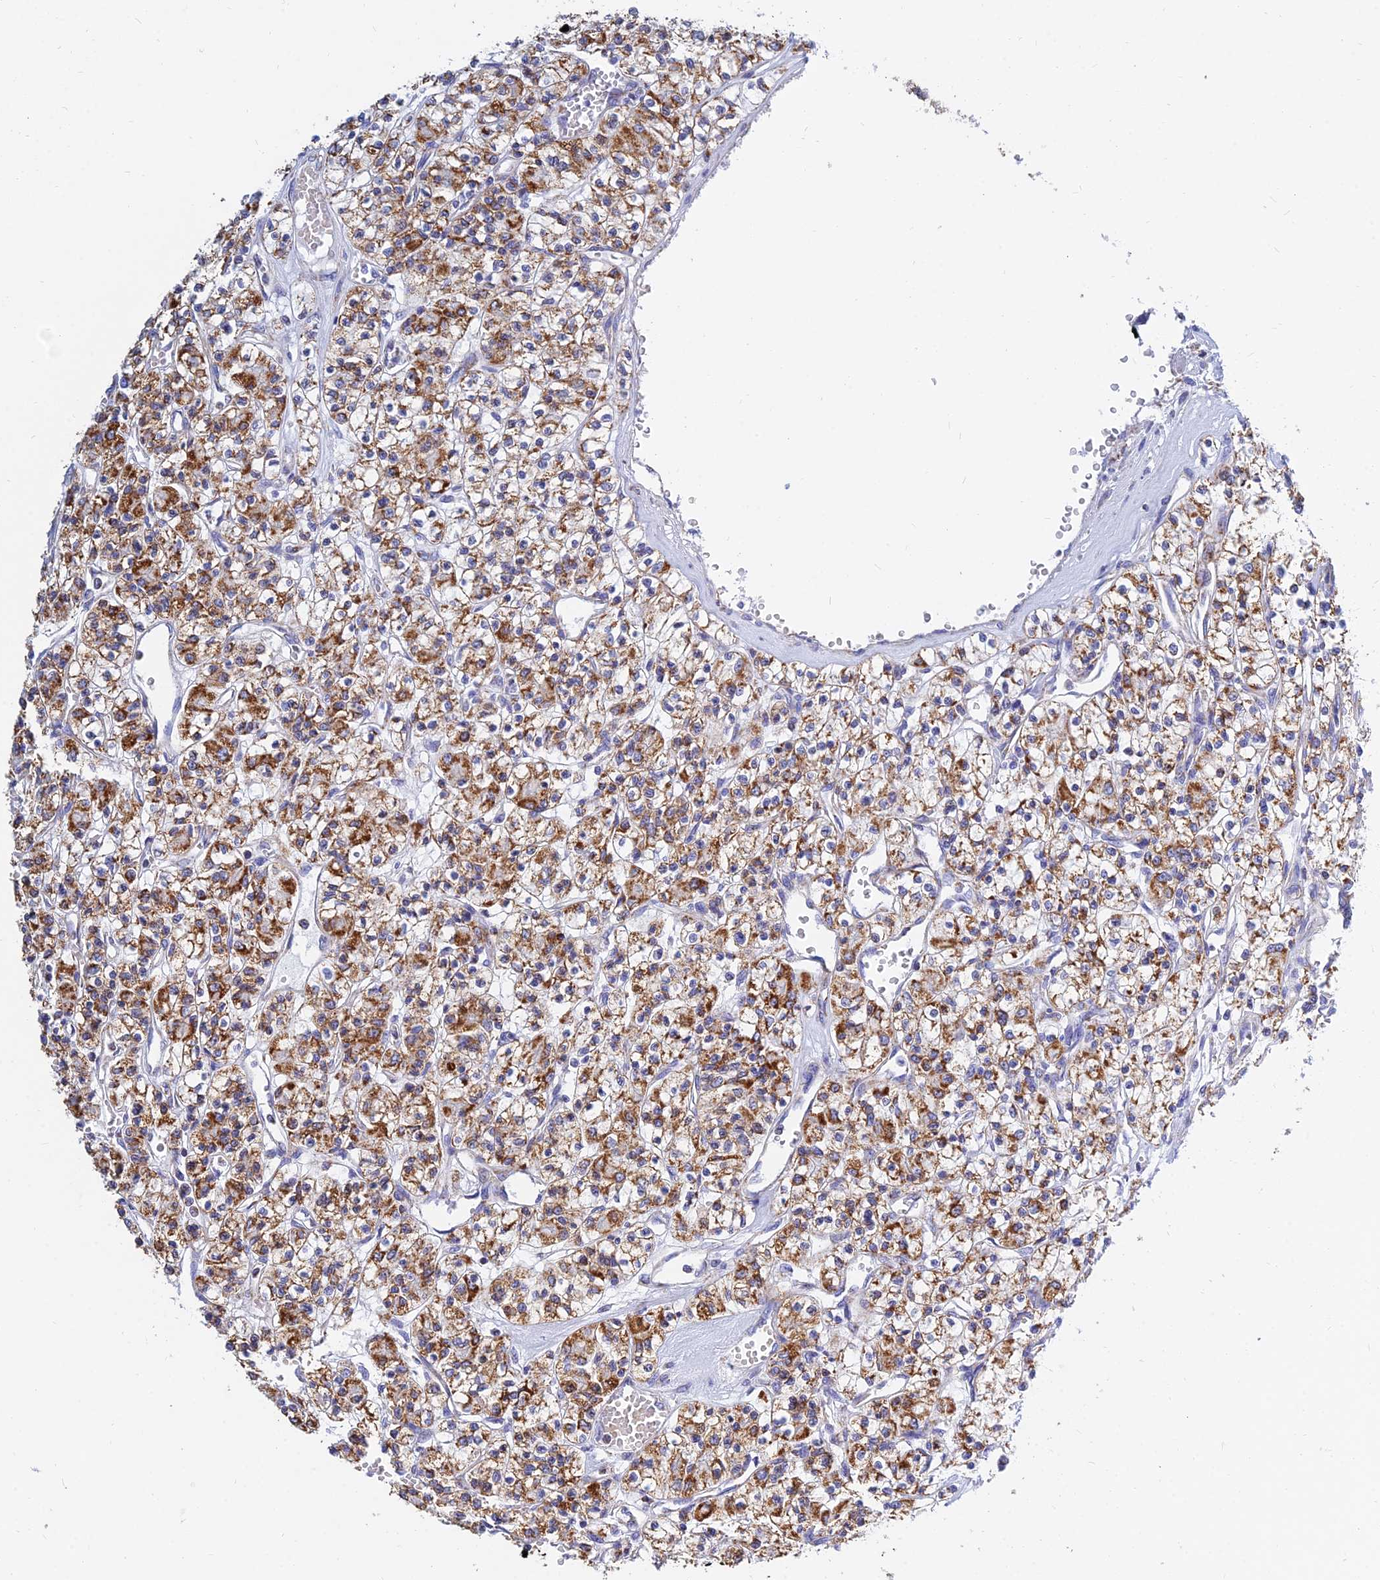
{"staining": {"intensity": "moderate", "quantity": ">75%", "location": "cytoplasmic/membranous"}, "tissue": "renal cancer", "cell_type": "Tumor cells", "image_type": "cancer", "snomed": [{"axis": "morphology", "description": "Adenocarcinoma, NOS"}, {"axis": "topography", "description": "Kidney"}], "caption": "Human renal cancer stained with a protein marker displays moderate staining in tumor cells.", "gene": "MGST1", "patient": {"sex": "female", "age": 59}}